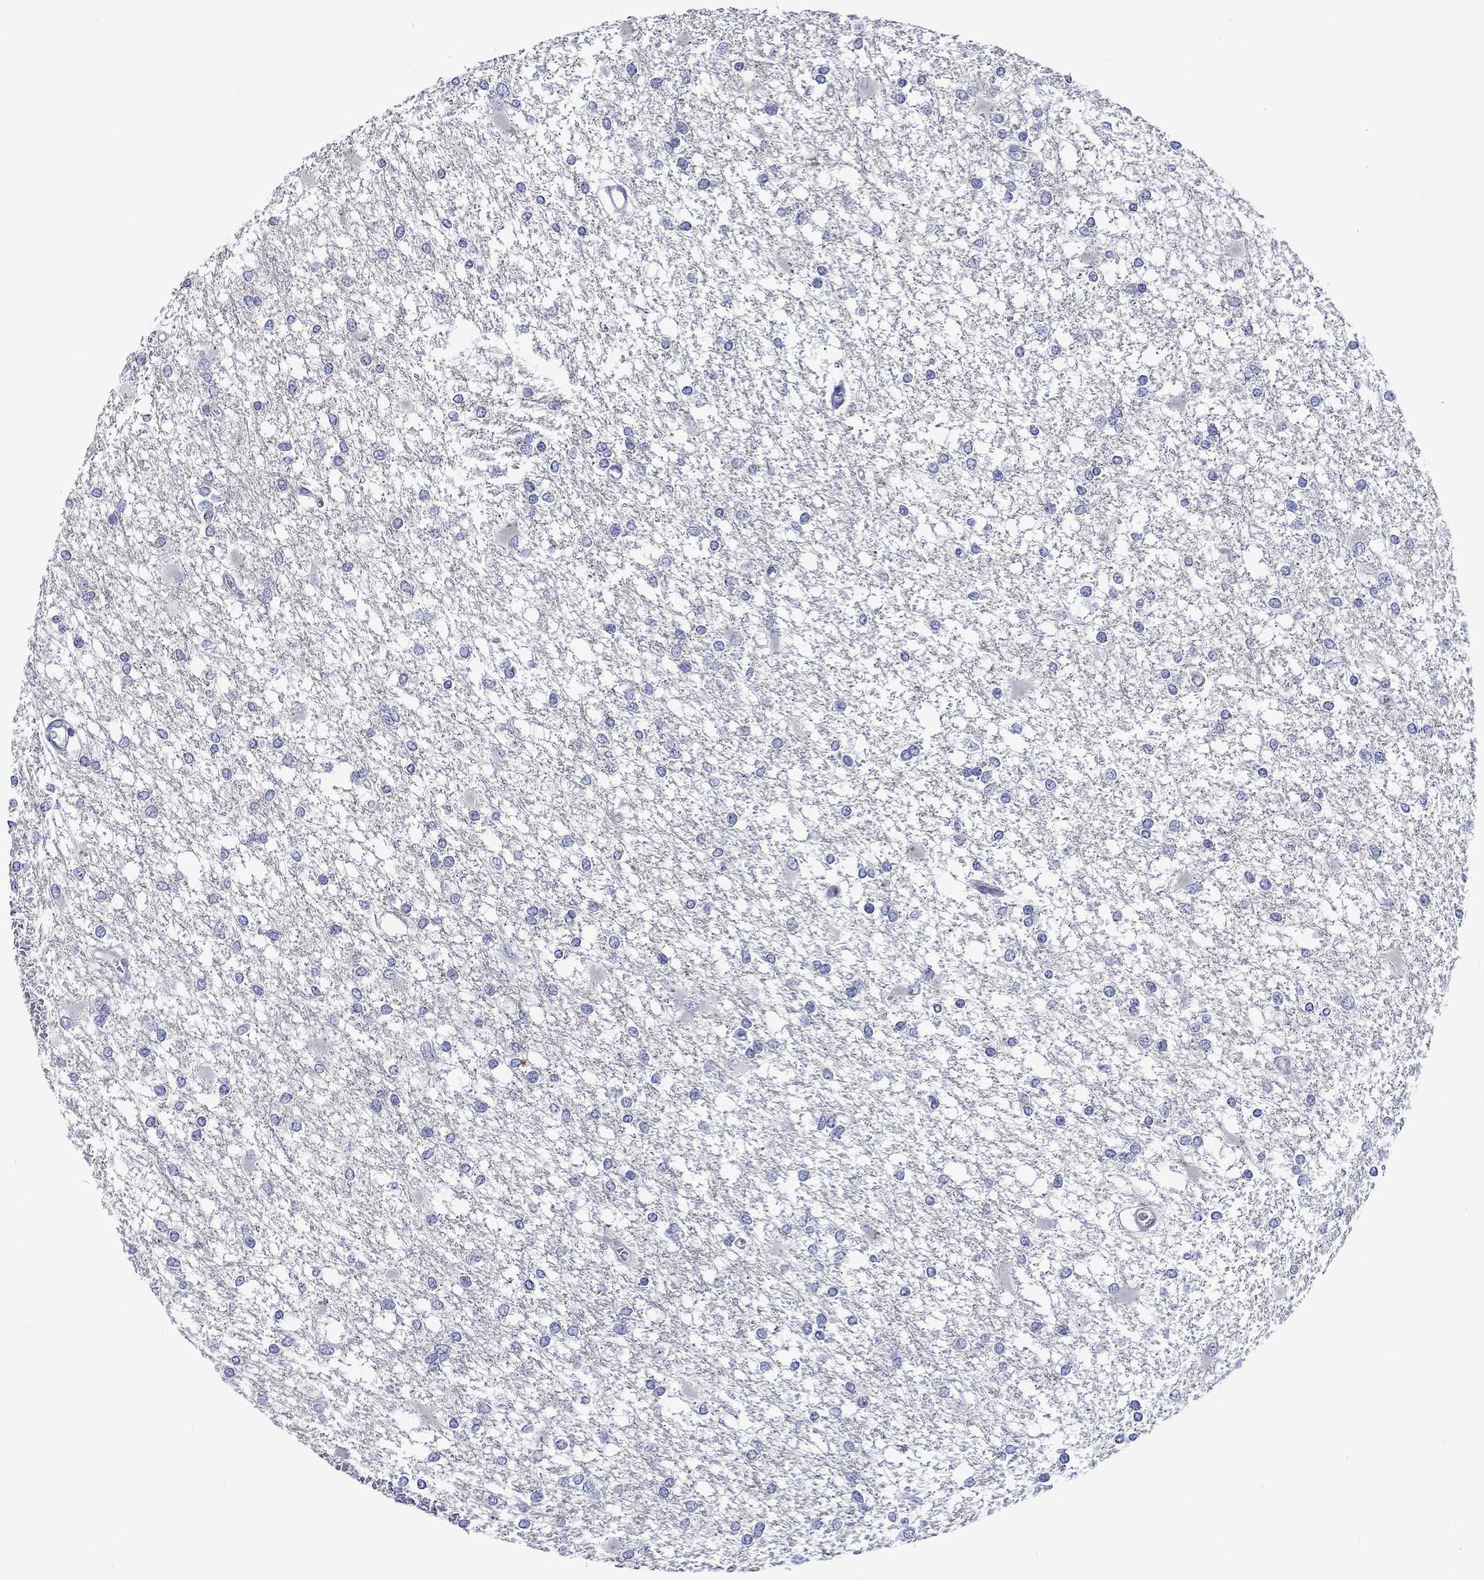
{"staining": {"intensity": "negative", "quantity": "none", "location": "none"}, "tissue": "glioma", "cell_type": "Tumor cells", "image_type": "cancer", "snomed": [{"axis": "morphology", "description": "Glioma, malignant, High grade"}, {"axis": "topography", "description": "Cerebral cortex"}], "caption": "Tumor cells show no significant protein positivity in glioma.", "gene": "TOMM20L", "patient": {"sex": "male", "age": 79}}